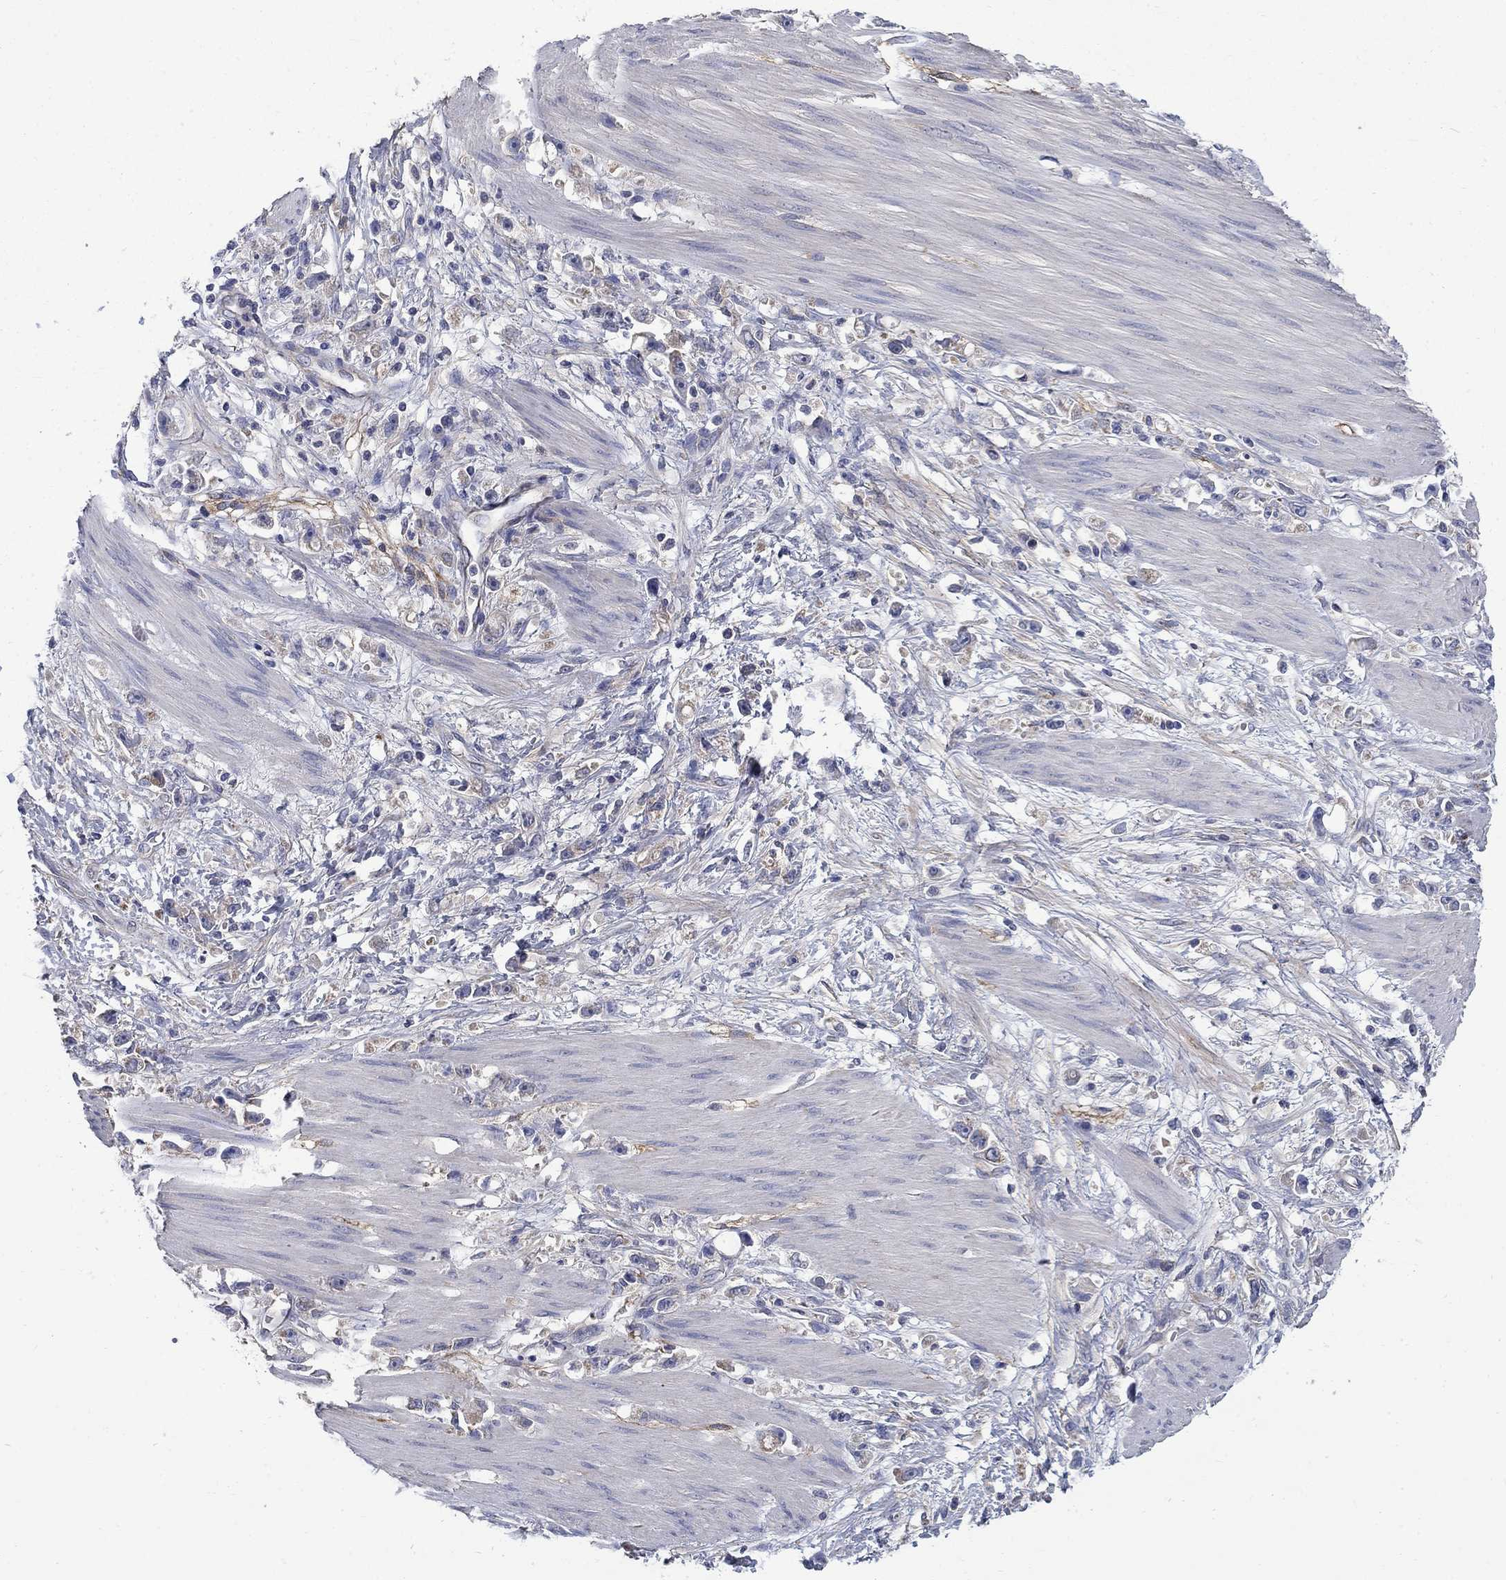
{"staining": {"intensity": "weak", "quantity": "<25%", "location": "cytoplasmic/membranous"}, "tissue": "stomach cancer", "cell_type": "Tumor cells", "image_type": "cancer", "snomed": [{"axis": "morphology", "description": "Adenocarcinoma, NOS"}, {"axis": "topography", "description": "Stomach"}], "caption": "High power microscopy image of an immunohistochemistry photomicrograph of stomach adenocarcinoma, revealing no significant staining in tumor cells. (Immunohistochemistry, brightfield microscopy, high magnification).", "gene": "HSPA12A", "patient": {"sex": "female", "age": 59}}